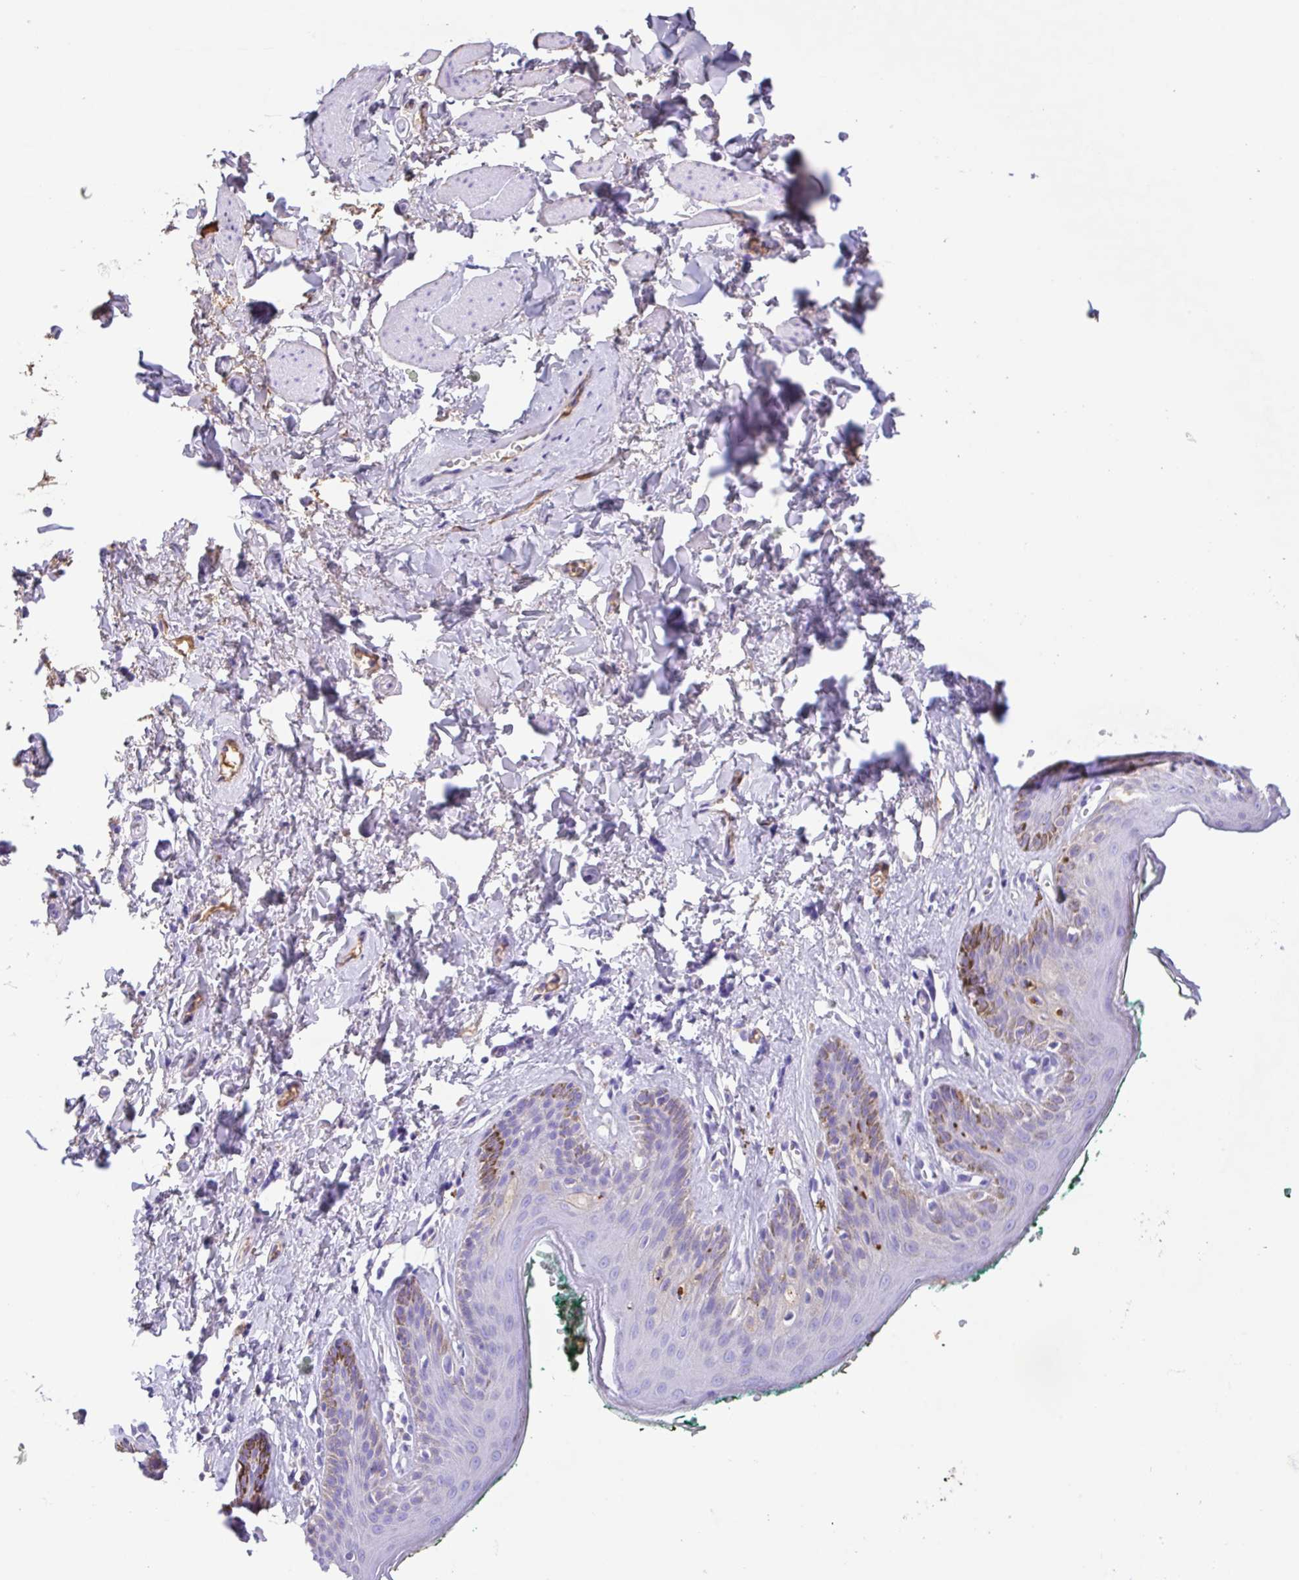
{"staining": {"intensity": "negative", "quantity": "none", "location": "none"}, "tissue": "skin", "cell_type": "Epidermal cells", "image_type": "normal", "snomed": [{"axis": "morphology", "description": "Normal tissue, NOS"}, {"axis": "topography", "description": "Vulva"}, {"axis": "topography", "description": "Peripheral nerve tissue"}], "caption": "Immunohistochemistry photomicrograph of benign skin: human skin stained with DAB displays no significant protein staining in epidermal cells.", "gene": "HOXC12", "patient": {"sex": "female", "age": 66}}